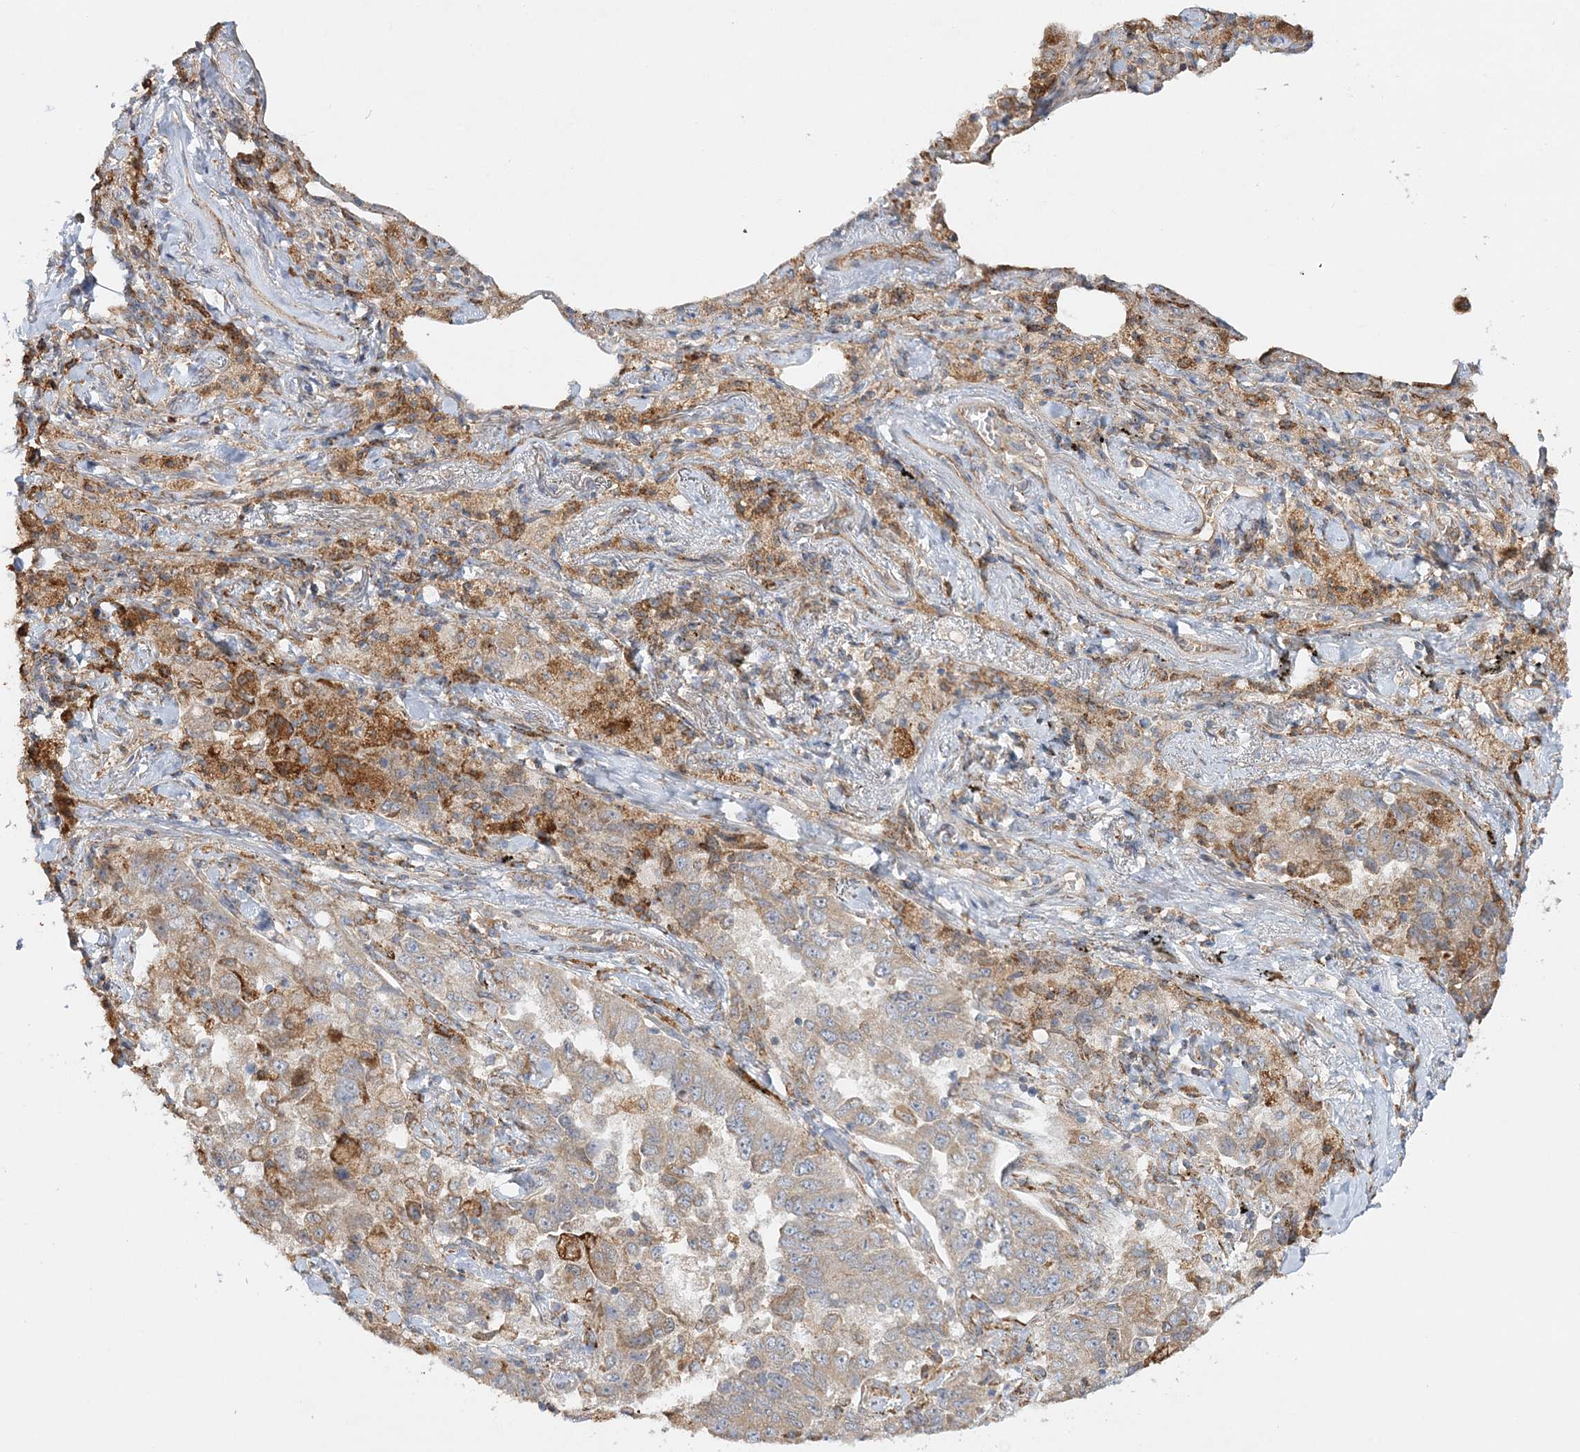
{"staining": {"intensity": "weak", "quantity": "<25%", "location": "cytoplasmic/membranous"}, "tissue": "lung cancer", "cell_type": "Tumor cells", "image_type": "cancer", "snomed": [{"axis": "morphology", "description": "Adenocarcinoma, NOS"}, {"axis": "topography", "description": "Lung"}], "caption": "This is an IHC histopathology image of adenocarcinoma (lung). There is no staining in tumor cells.", "gene": "ZFYVE16", "patient": {"sex": "female", "age": 51}}